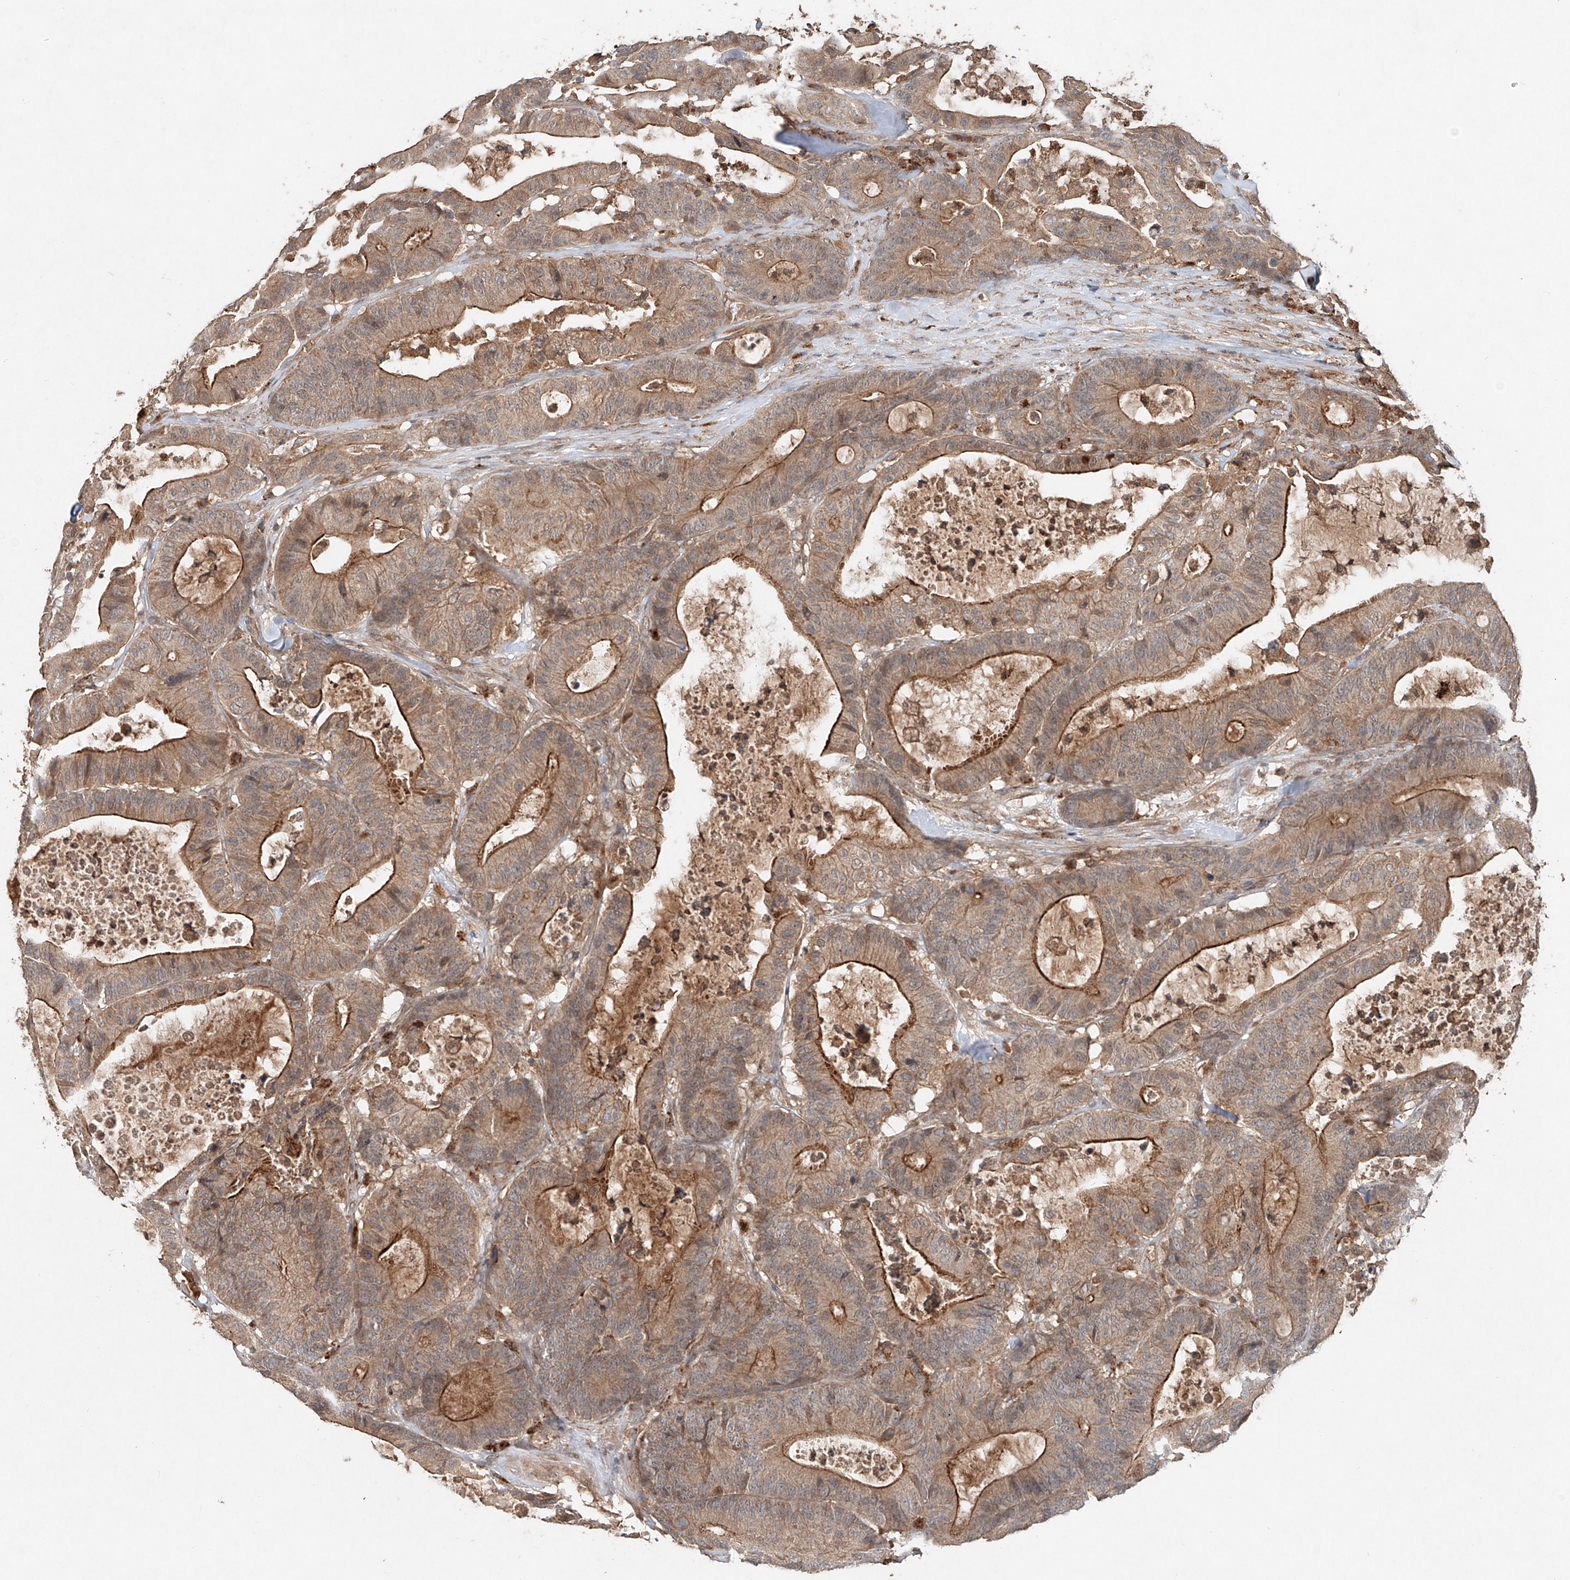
{"staining": {"intensity": "moderate", "quantity": ">75%", "location": "cytoplasmic/membranous"}, "tissue": "colorectal cancer", "cell_type": "Tumor cells", "image_type": "cancer", "snomed": [{"axis": "morphology", "description": "Adenocarcinoma, NOS"}, {"axis": "topography", "description": "Colon"}], "caption": "A micrograph of human colorectal cancer stained for a protein demonstrates moderate cytoplasmic/membranous brown staining in tumor cells.", "gene": "IER5", "patient": {"sex": "female", "age": 84}}